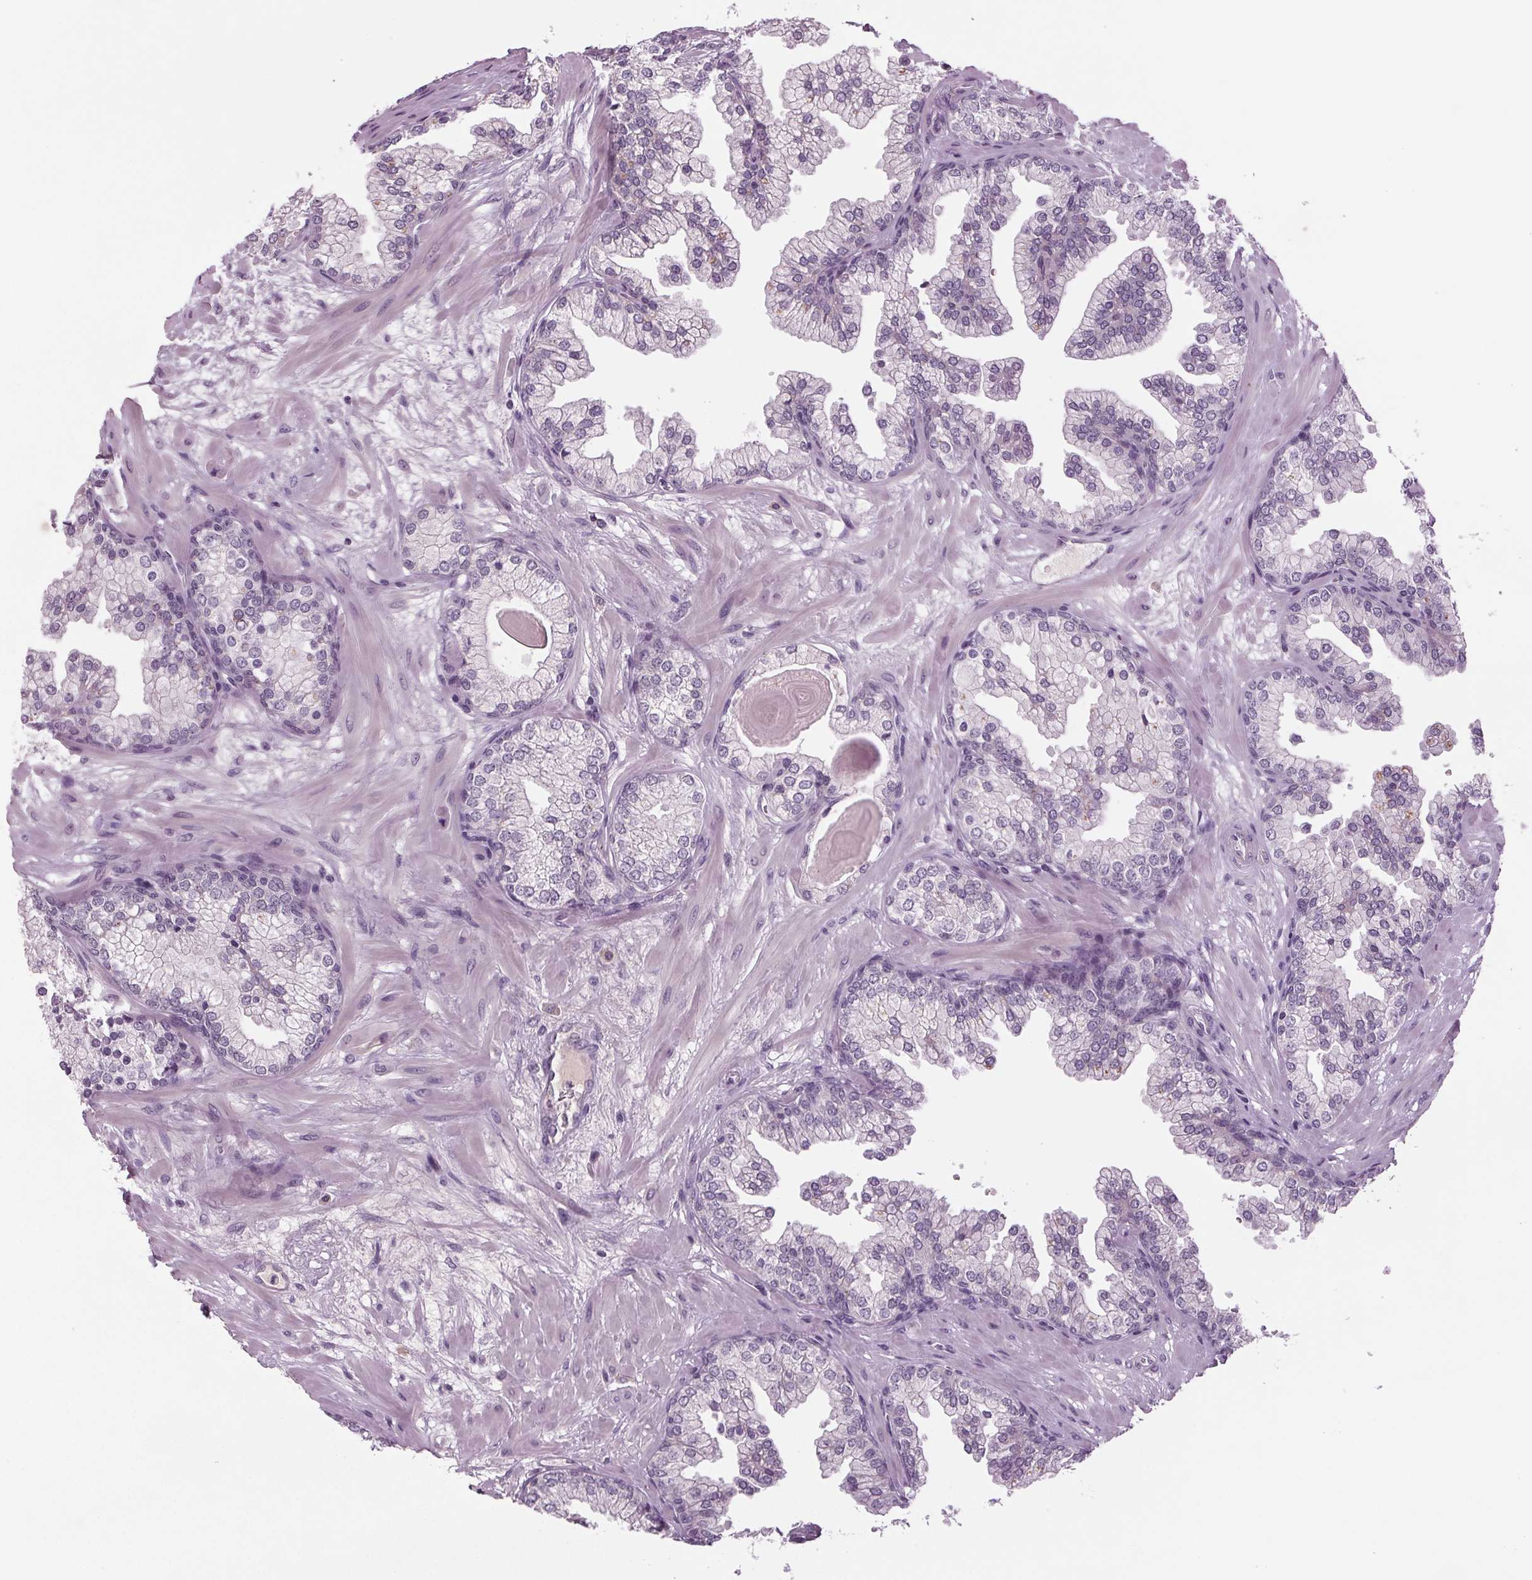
{"staining": {"intensity": "negative", "quantity": "none", "location": "none"}, "tissue": "prostate", "cell_type": "Glandular cells", "image_type": "normal", "snomed": [{"axis": "morphology", "description": "Normal tissue, NOS"}, {"axis": "topography", "description": "Prostate"}, {"axis": "topography", "description": "Peripheral nerve tissue"}], "caption": "This is a histopathology image of IHC staining of benign prostate, which shows no positivity in glandular cells.", "gene": "BHLHE22", "patient": {"sex": "male", "age": 61}}